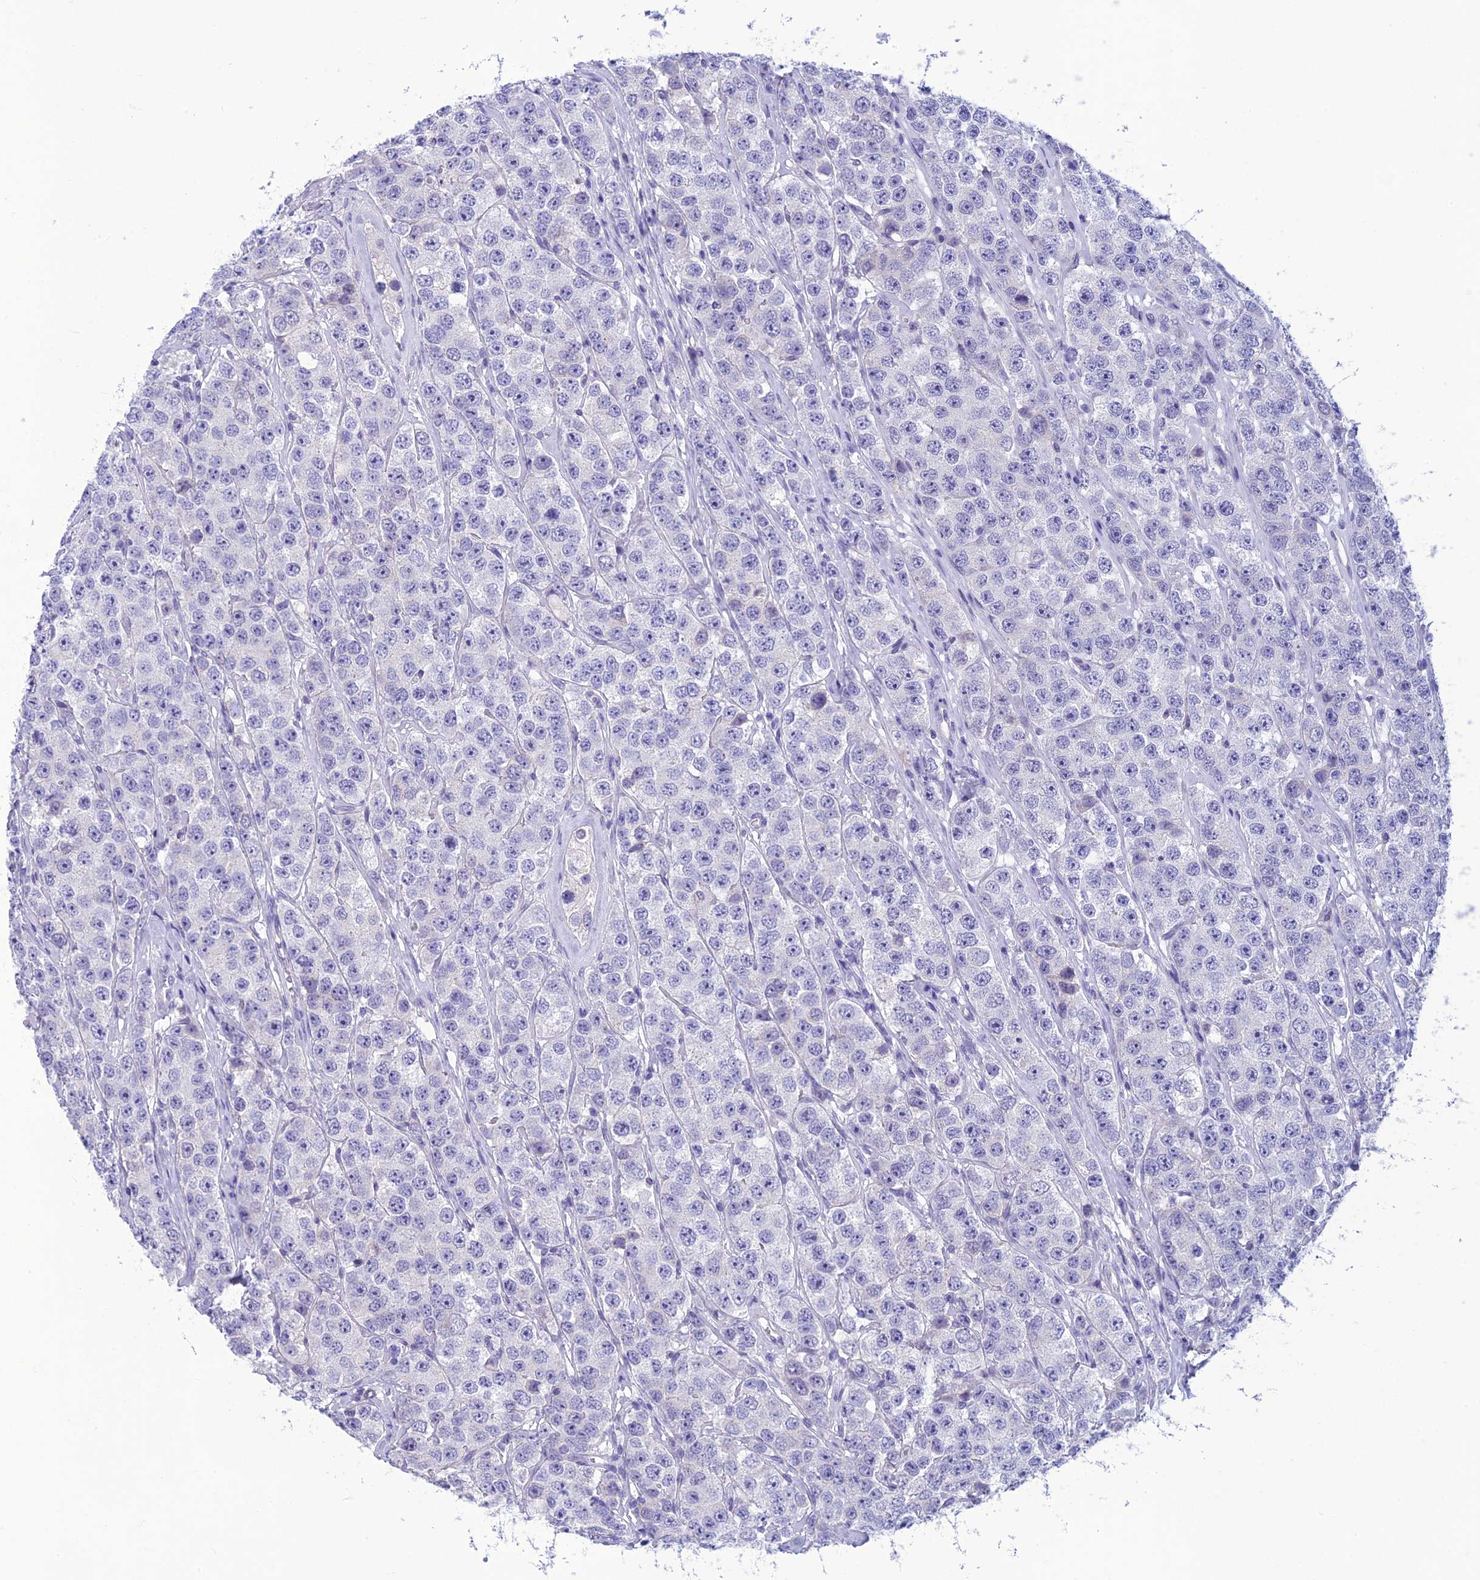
{"staining": {"intensity": "negative", "quantity": "none", "location": "none"}, "tissue": "testis cancer", "cell_type": "Tumor cells", "image_type": "cancer", "snomed": [{"axis": "morphology", "description": "Seminoma, NOS"}, {"axis": "topography", "description": "Testis"}], "caption": "High power microscopy image of an immunohistochemistry (IHC) image of seminoma (testis), revealing no significant expression in tumor cells. (DAB immunohistochemistry (IHC), high magnification).", "gene": "BBS2", "patient": {"sex": "male", "age": 28}}